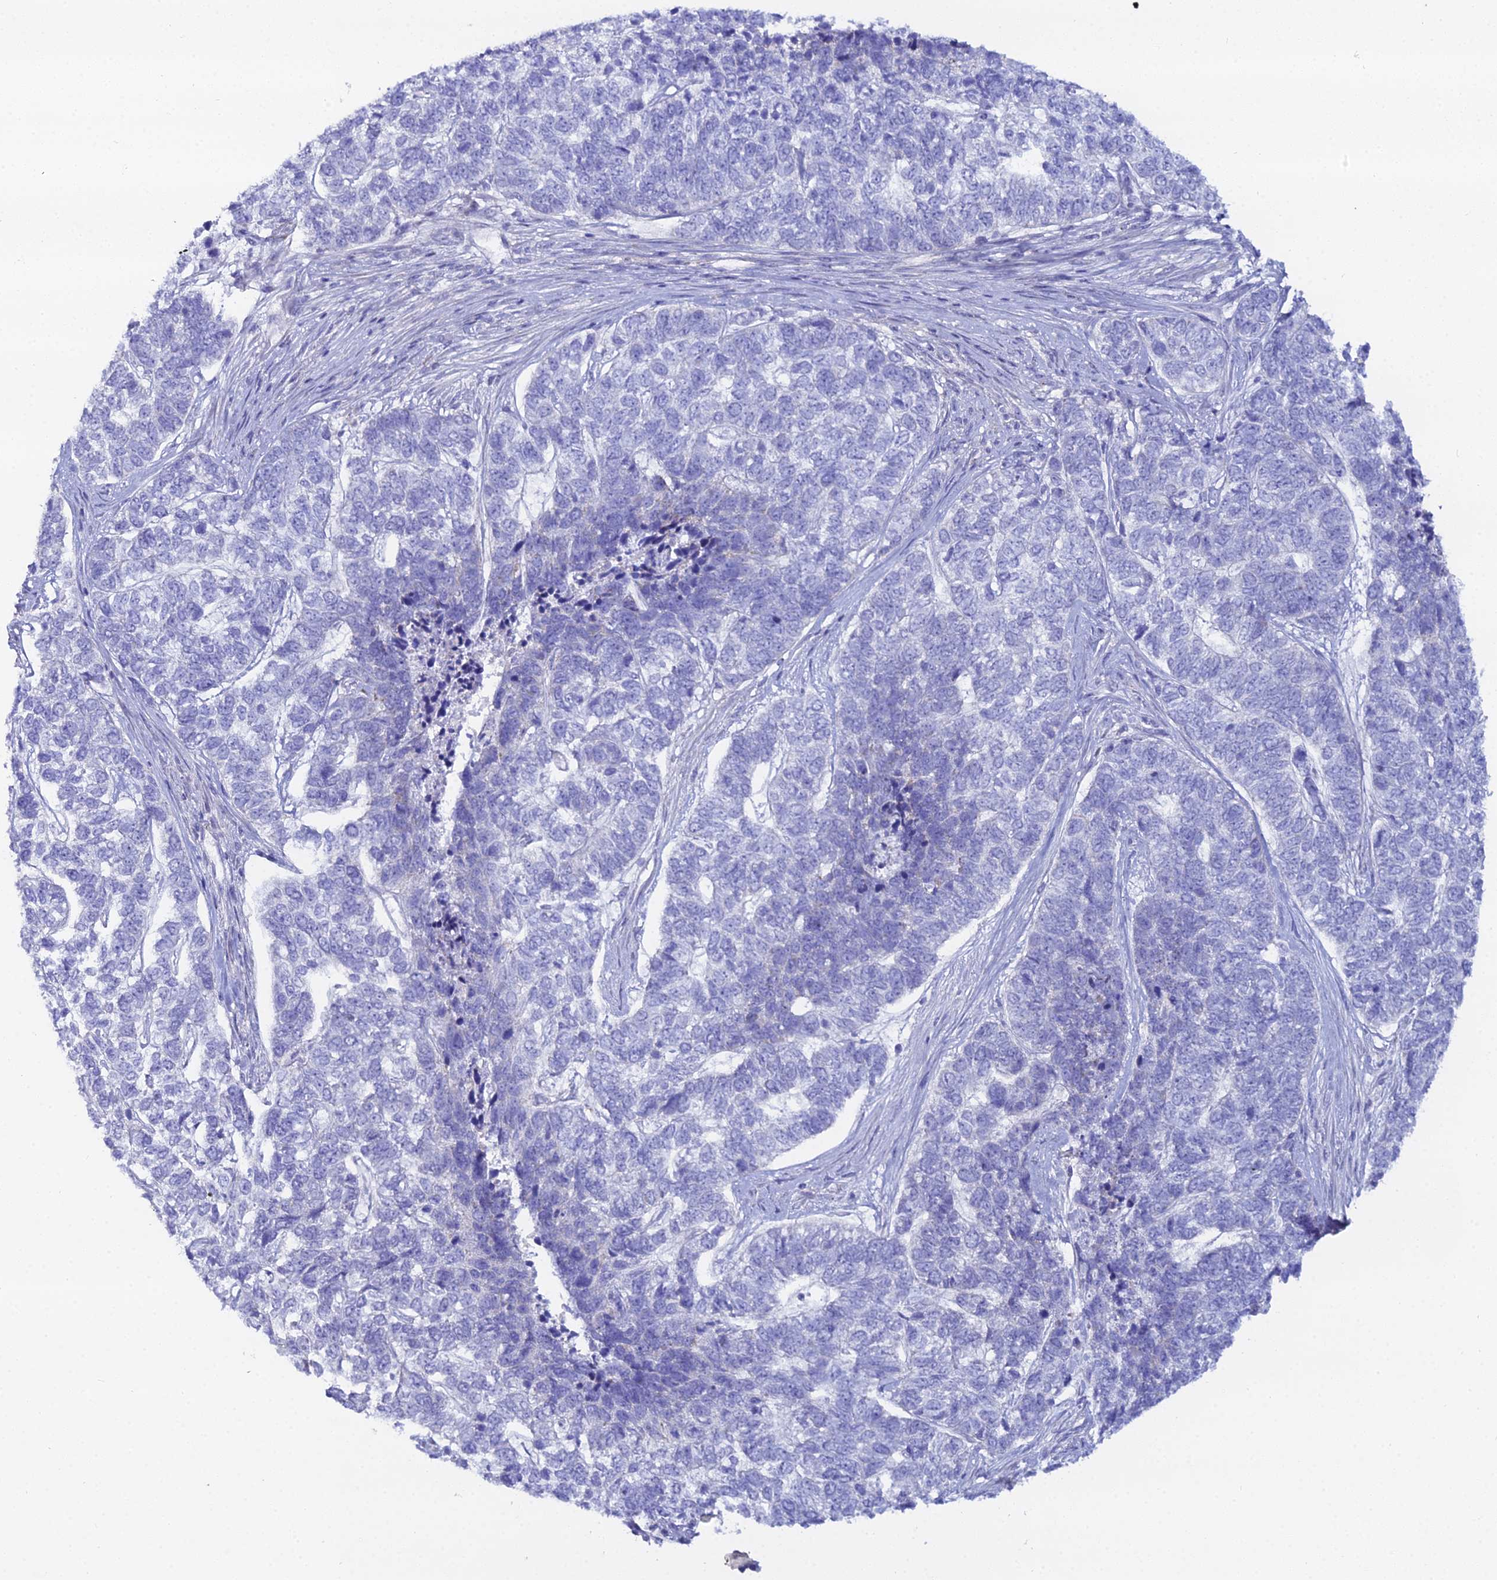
{"staining": {"intensity": "negative", "quantity": "none", "location": "none"}, "tissue": "skin cancer", "cell_type": "Tumor cells", "image_type": "cancer", "snomed": [{"axis": "morphology", "description": "Basal cell carcinoma"}, {"axis": "topography", "description": "Skin"}], "caption": "The IHC micrograph has no significant expression in tumor cells of skin basal cell carcinoma tissue.", "gene": "DHX34", "patient": {"sex": "female", "age": 65}}